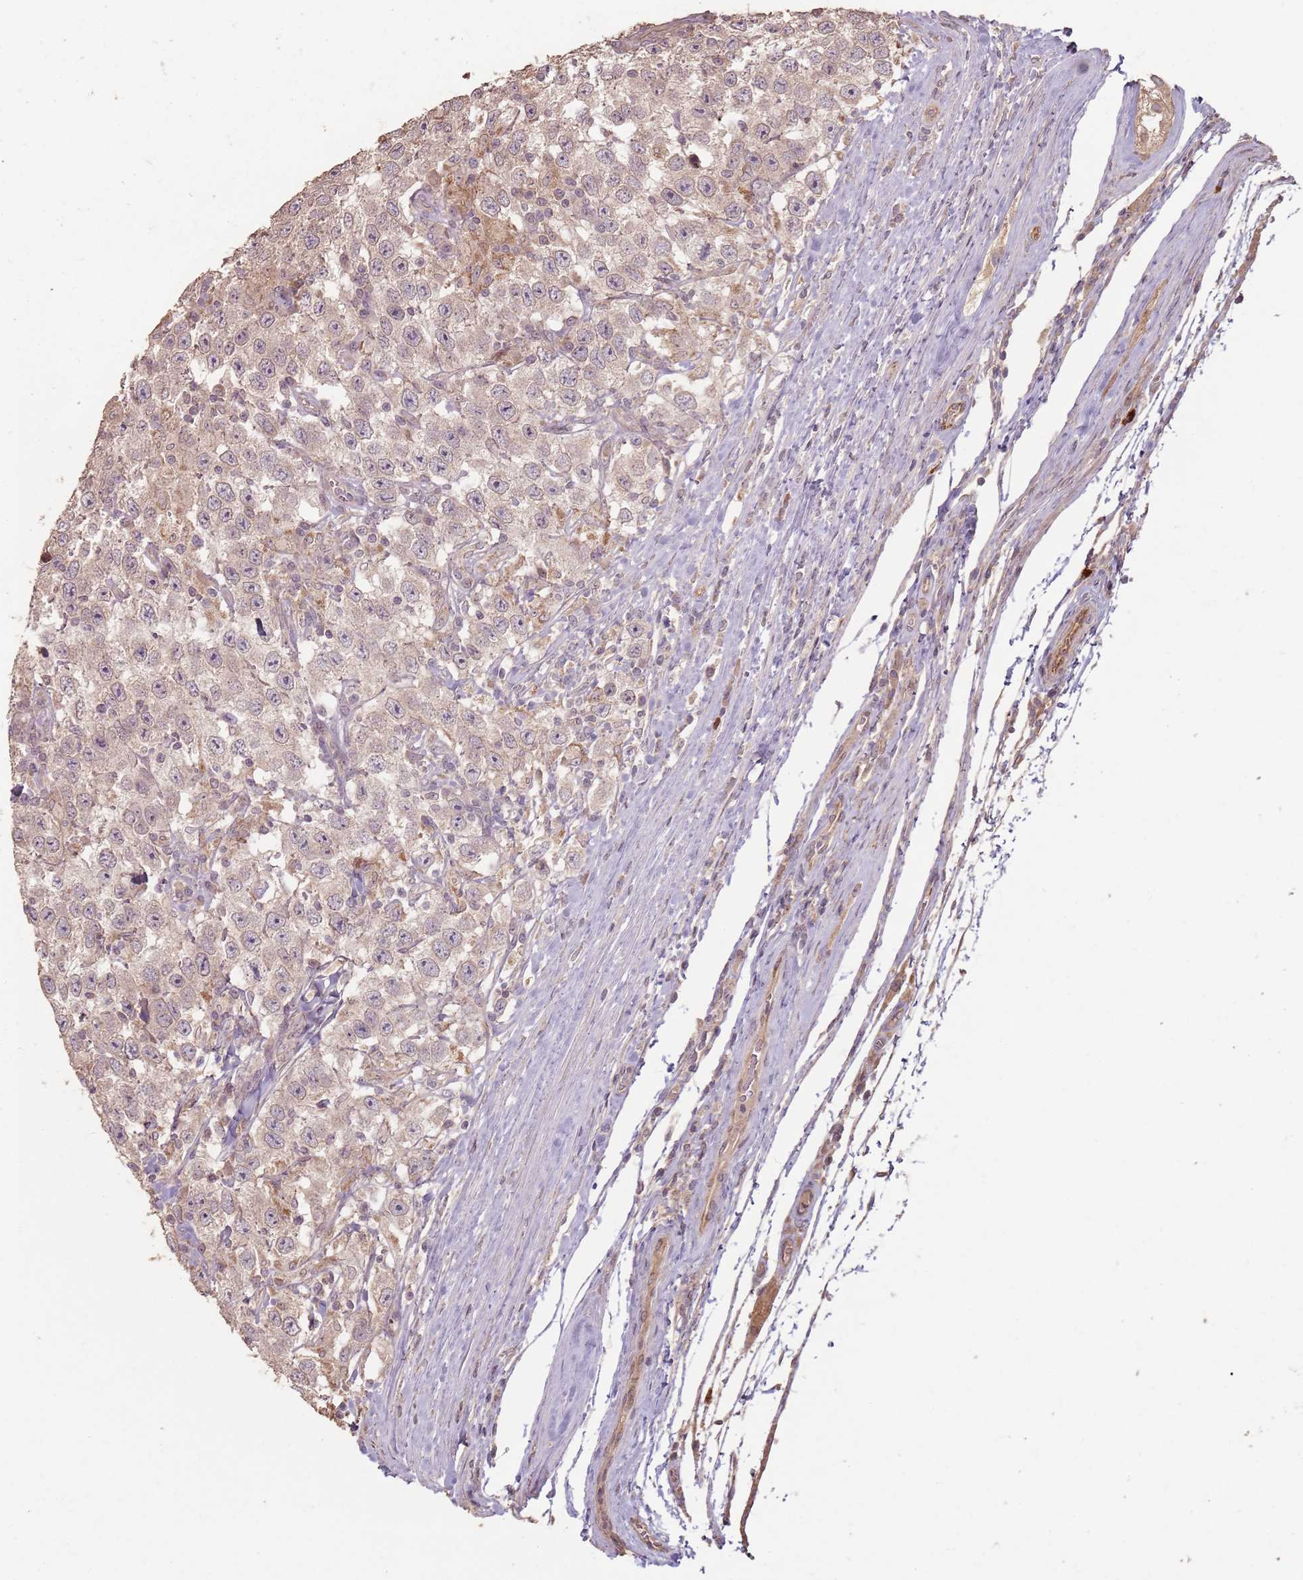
{"staining": {"intensity": "negative", "quantity": "none", "location": "none"}, "tissue": "testis cancer", "cell_type": "Tumor cells", "image_type": "cancer", "snomed": [{"axis": "morphology", "description": "Seminoma, NOS"}, {"axis": "topography", "description": "Testis"}], "caption": "The micrograph reveals no significant positivity in tumor cells of seminoma (testis).", "gene": "CCDC168", "patient": {"sex": "male", "age": 41}}